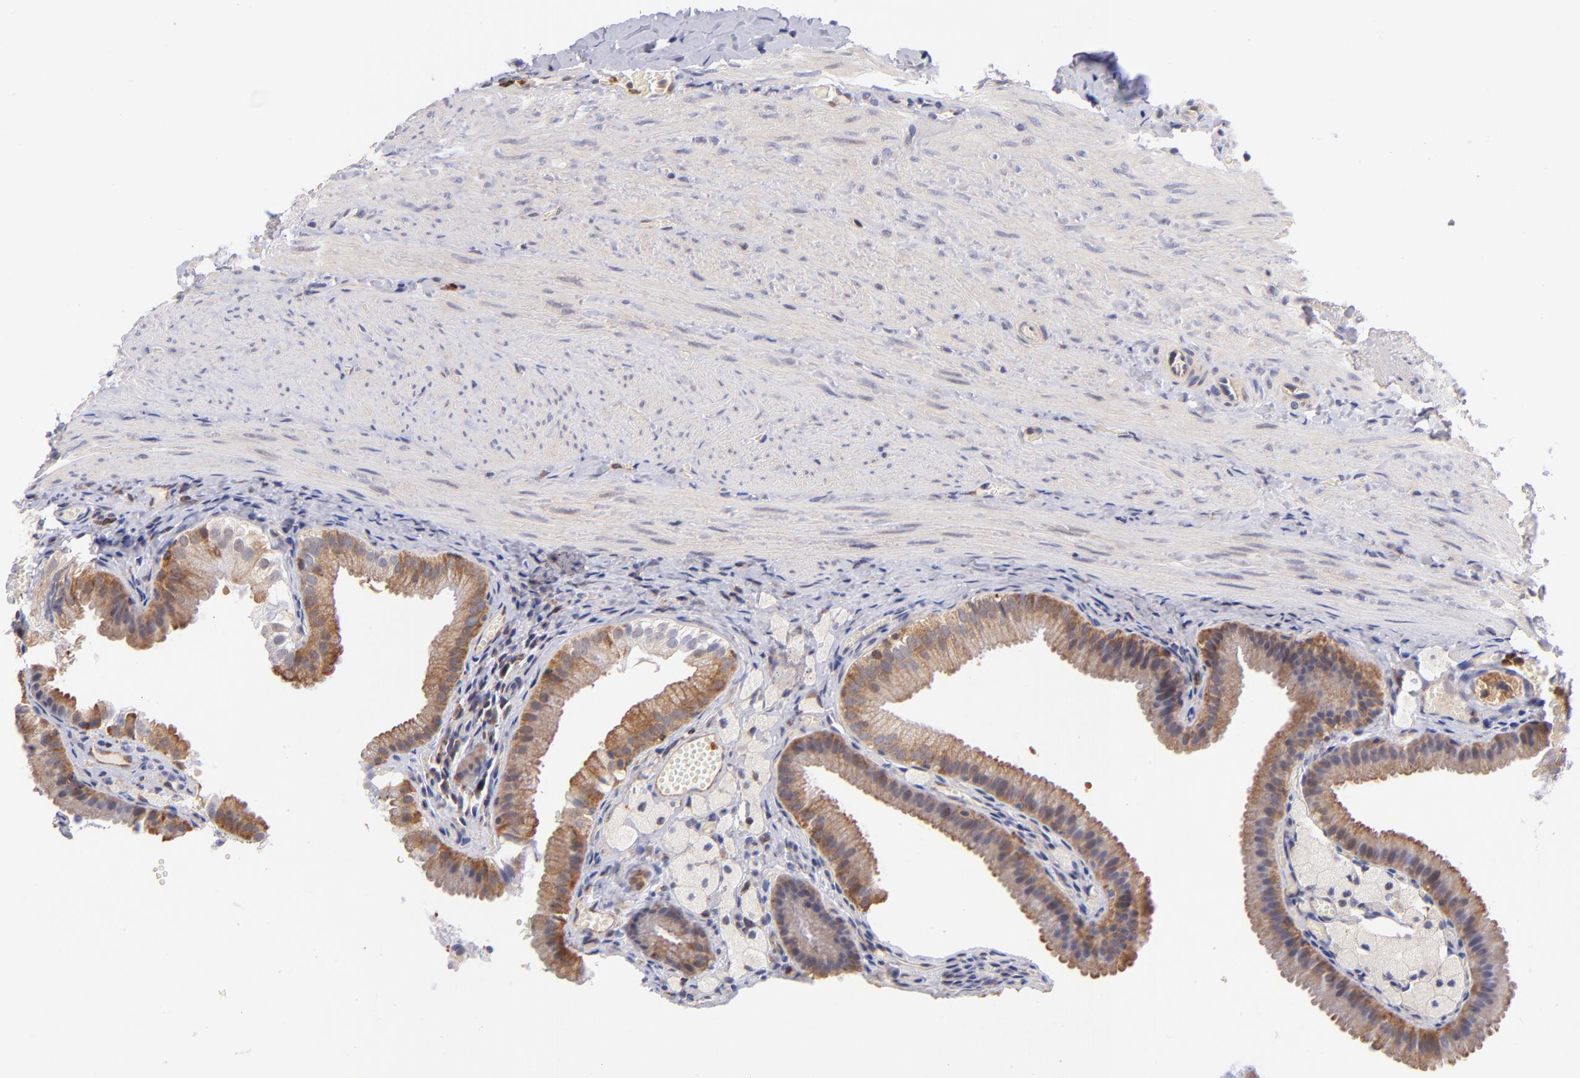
{"staining": {"intensity": "moderate", "quantity": ">75%", "location": "cytoplasmic/membranous,nuclear"}, "tissue": "gallbladder", "cell_type": "Glandular cells", "image_type": "normal", "snomed": [{"axis": "morphology", "description": "Normal tissue, NOS"}, {"axis": "topography", "description": "Gallbladder"}], "caption": "IHC (DAB) staining of unremarkable gallbladder demonstrates moderate cytoplasmic/membranous,nuclear protein staining in about >75% of glandular cells.", "gene": "YWHAB", "patient": {"sex": "female", "age": 24}}